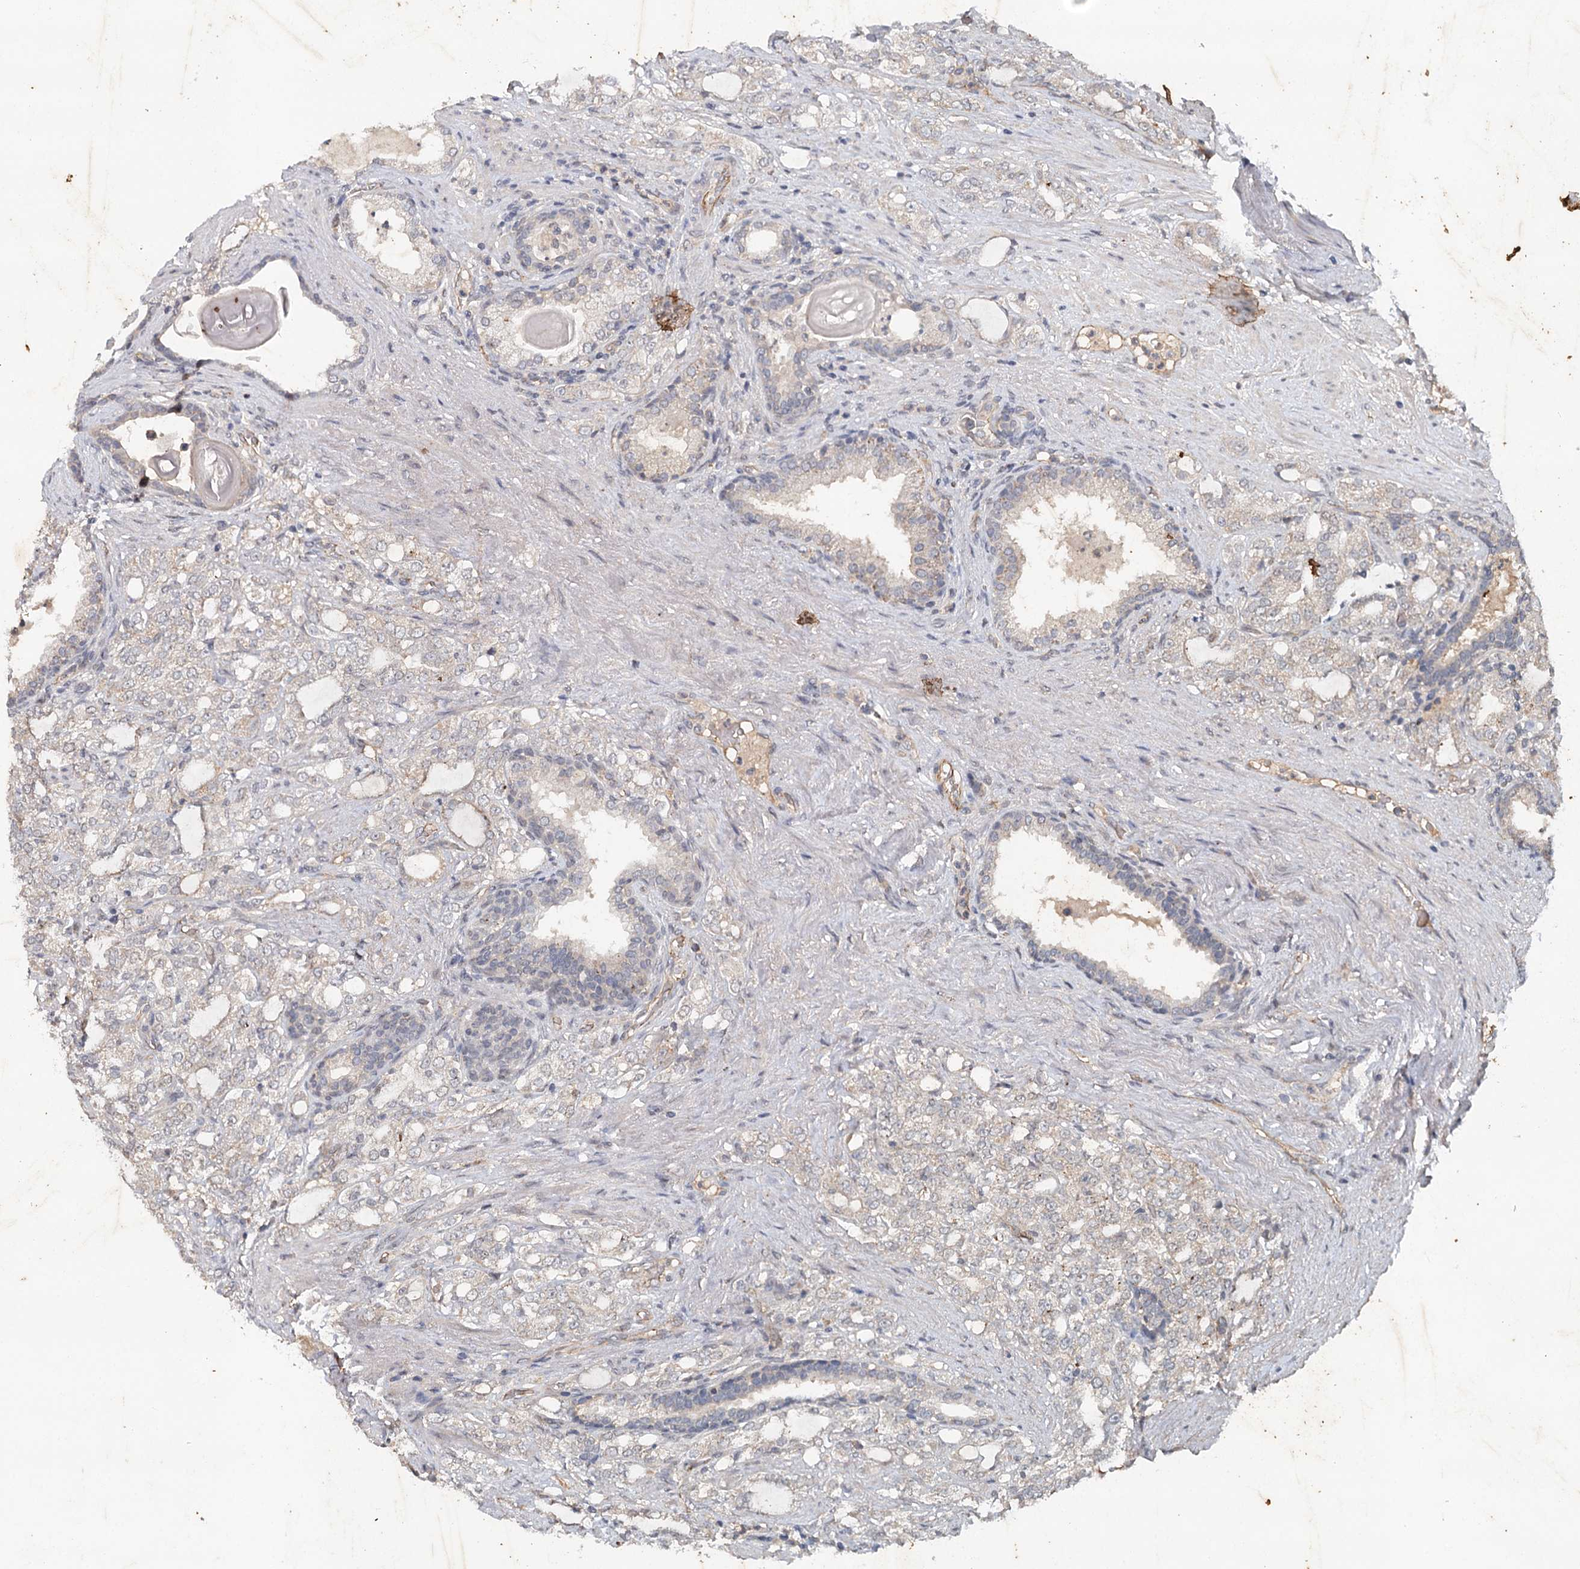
{"staining": {"intensity": "weak", "quantity": "25%-75%", "location": "cytoplasmic/membranous"}, "tissue": "prostate cancer", "cell_type": "Tumor cells", "image_type": "cancer", "snomed": [{"axis": "morphology", "description": "Adenocarcinoma, High grade"}, {"axis": "topography", "description": "Prostate"}], "caption": "Prostate cancer (high-grade adenocarcinoma) was stained to show a protein in brown. There is low levels of weak cytoplasmic/membranous expression in approximately 25%-75% of tumor cells. (brown staining indicates protein expression, while blue staining denotes nuclei).", "gene": "SYNPO", "patient": {"sex": "male", "age": 64}}